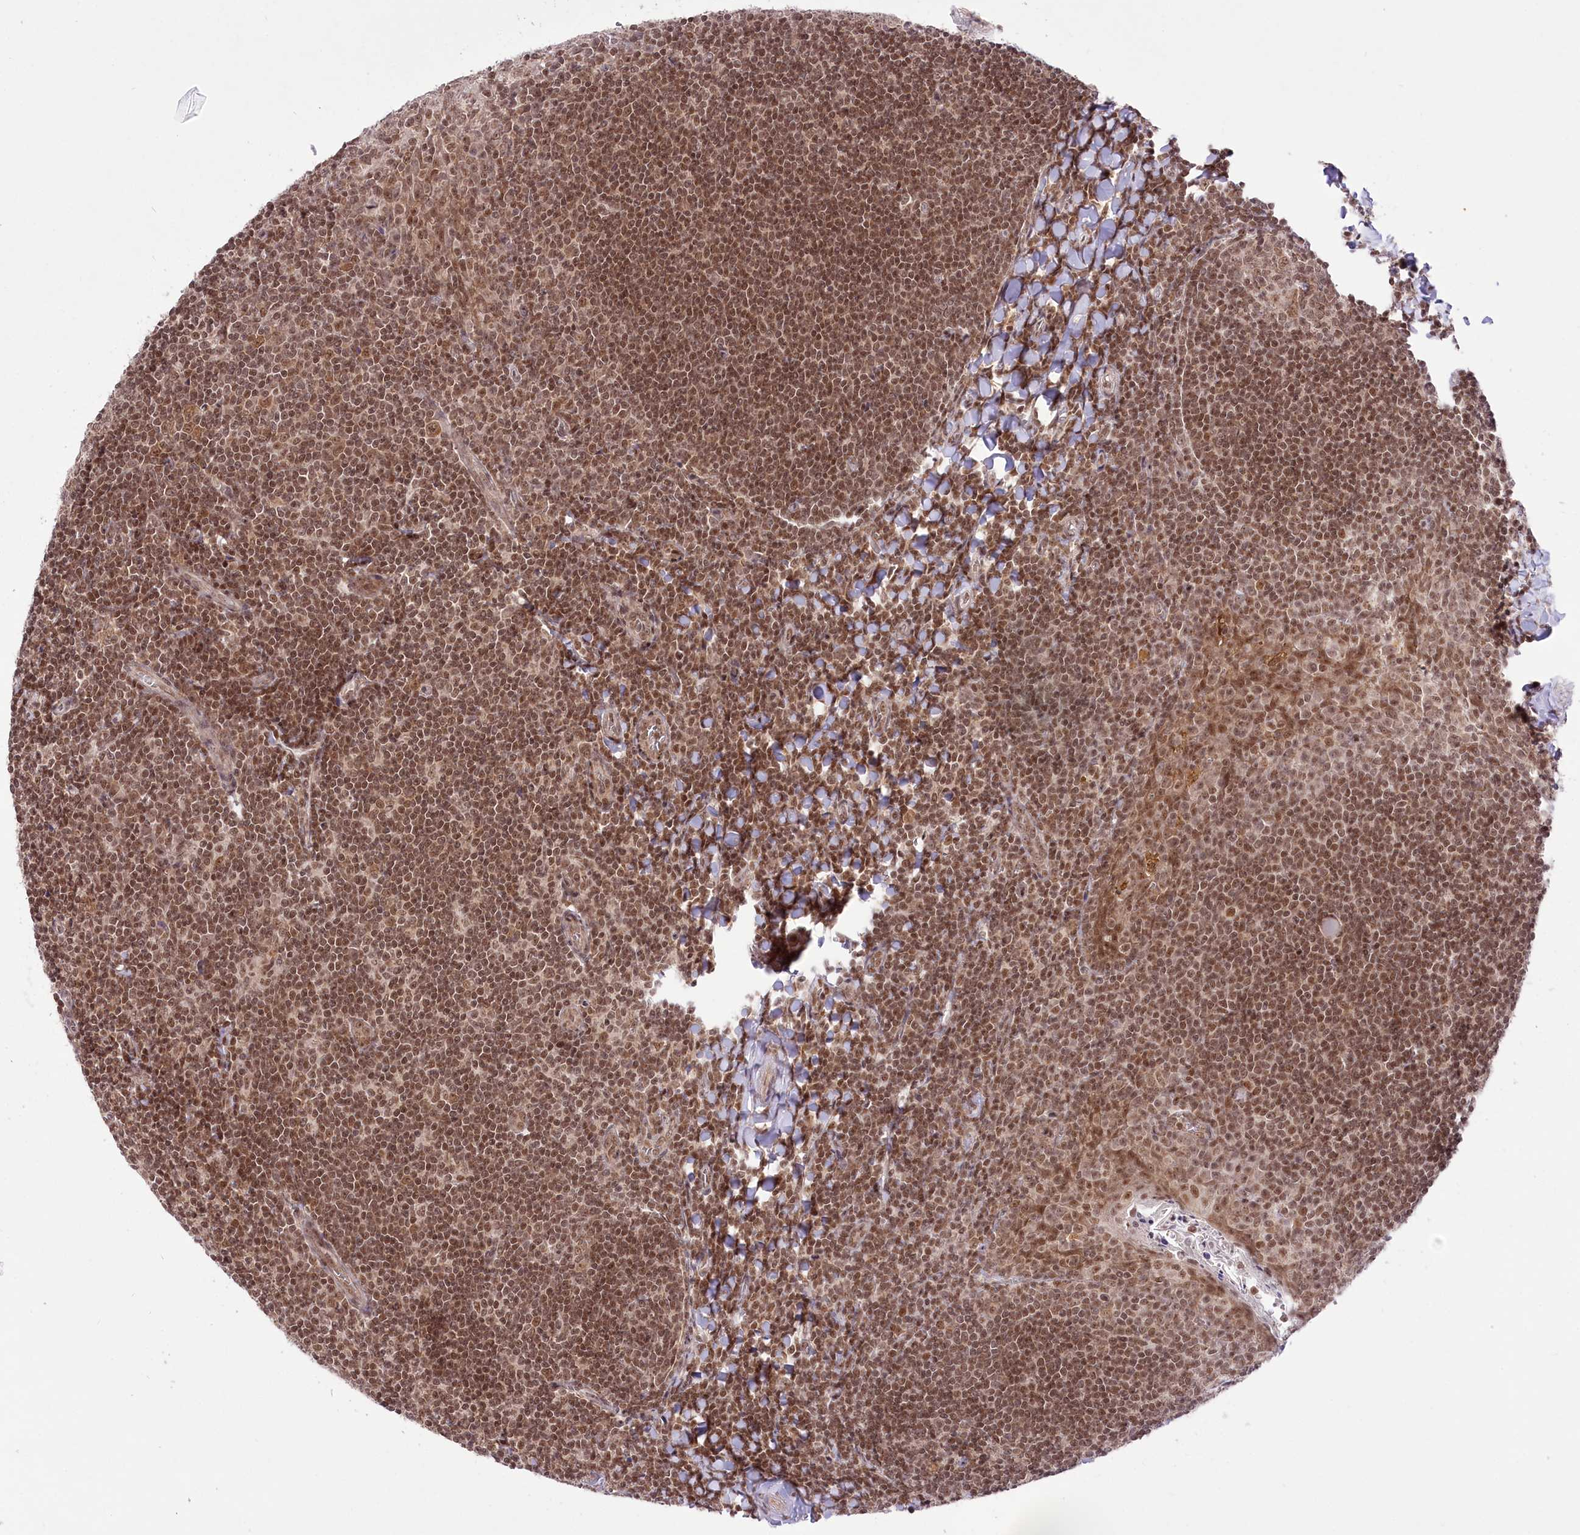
{"staining": {"intensity": "moderate", "quantity": ">75%", "location": "nuclear"}, "tissue": "tonsil", "cell_type": "Non-germinal center cells", "image_type": "normal", "snomed": [{"axis": "morphology", "description": "Normal tissue, NOS"}, {"axis": "topography", "description": "Tonsil"}], "caption": "Protein staining of unremarkable tonsil demonstrates moderate nuclear expression in about >75% of non-germinal center cells.", "gene": "ZMAT2", "patient": {"sex": "male", "age": 27}}